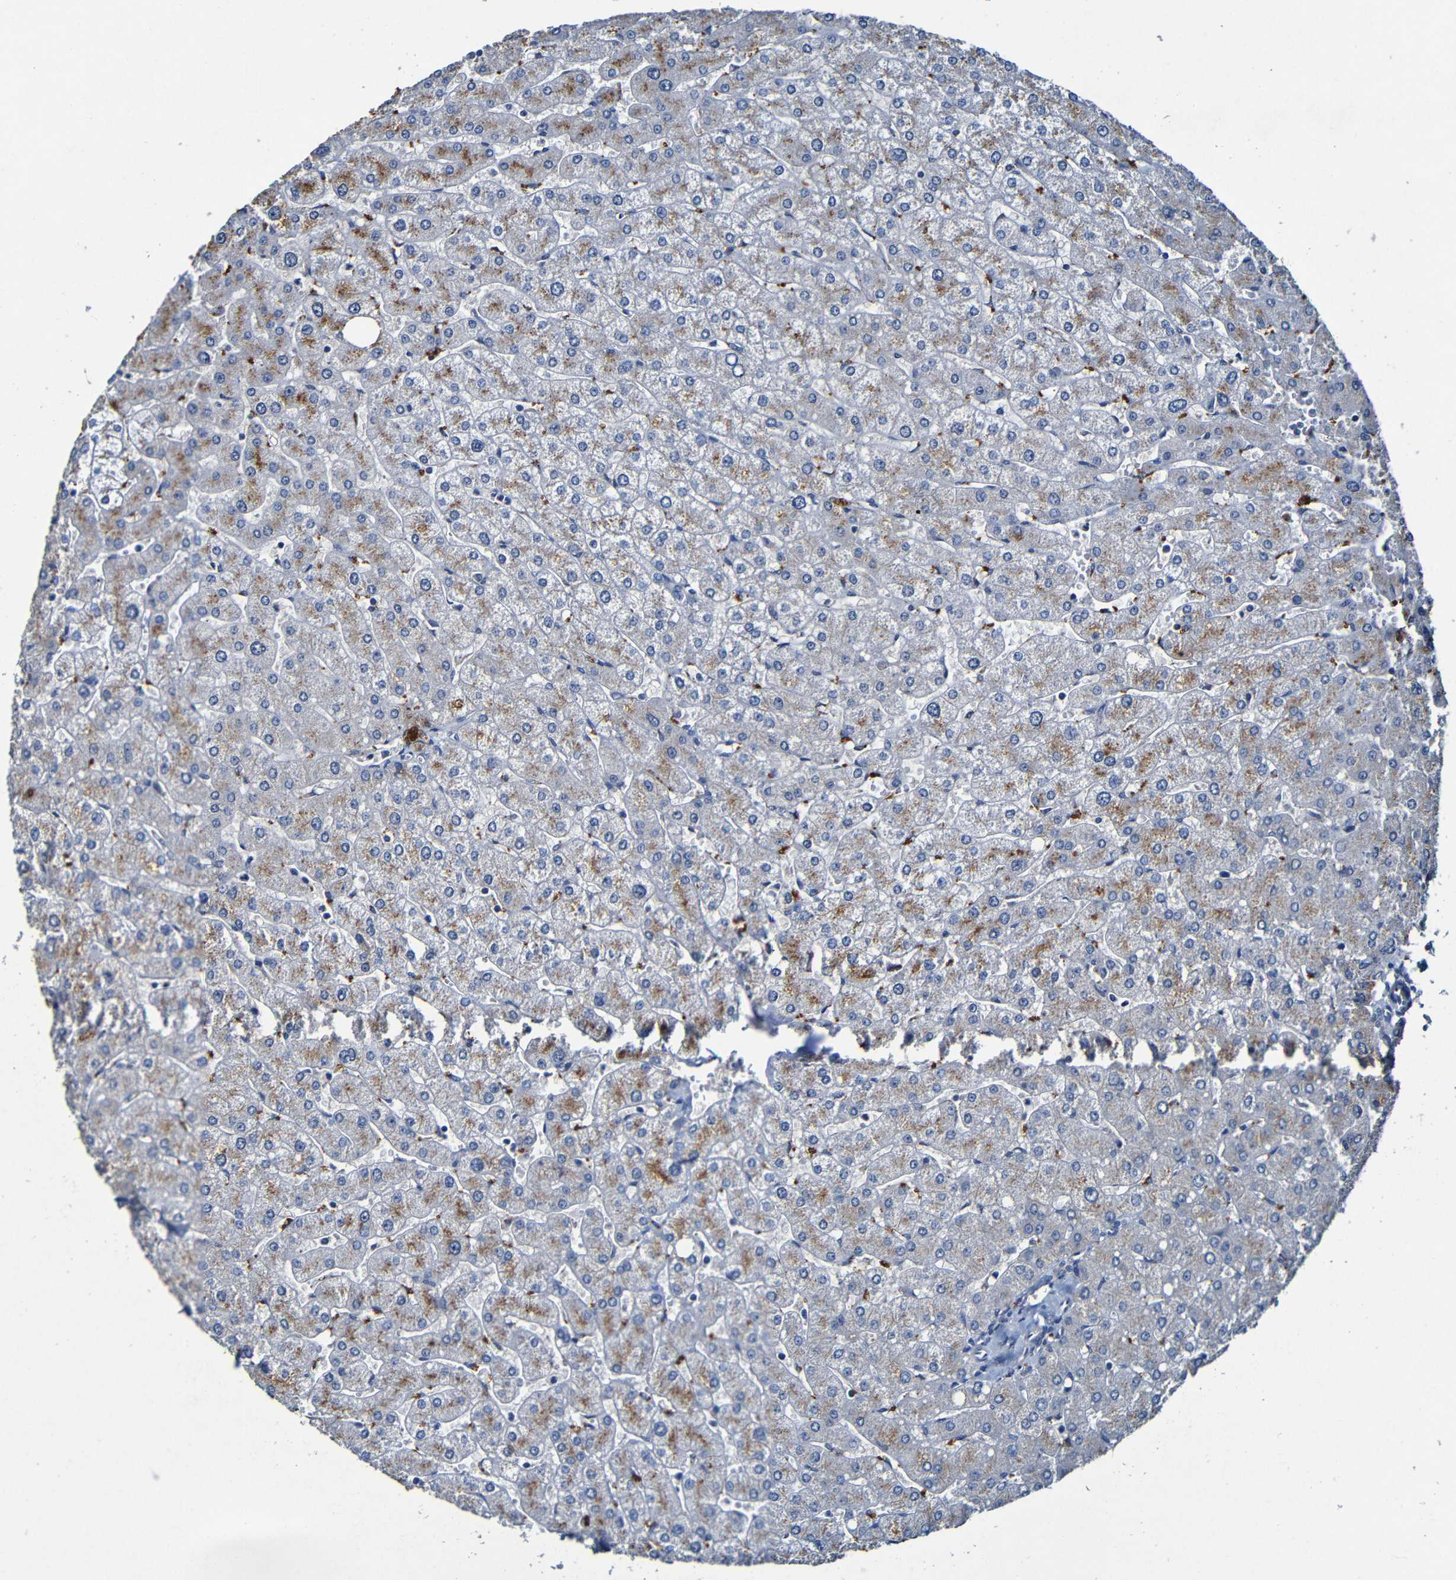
{"staining": {"intensity": "negative", "quantity": "none", "location": "none"}, "tissue": "liver", "cell_type": "Cholangiocytes", "image_type": "normal", "snomed": [{"axis": "morphology", "description": "Normal tissue, NOS"}, {"axis": "topography", "description": "Liver"}], "caption": "There is no significant positivity in cholangiocytes of liver. (IHC, brightfield microscopy, high magnification).", "gene": "LRRC70", "patient": {"sex": "male", "age": 55}}